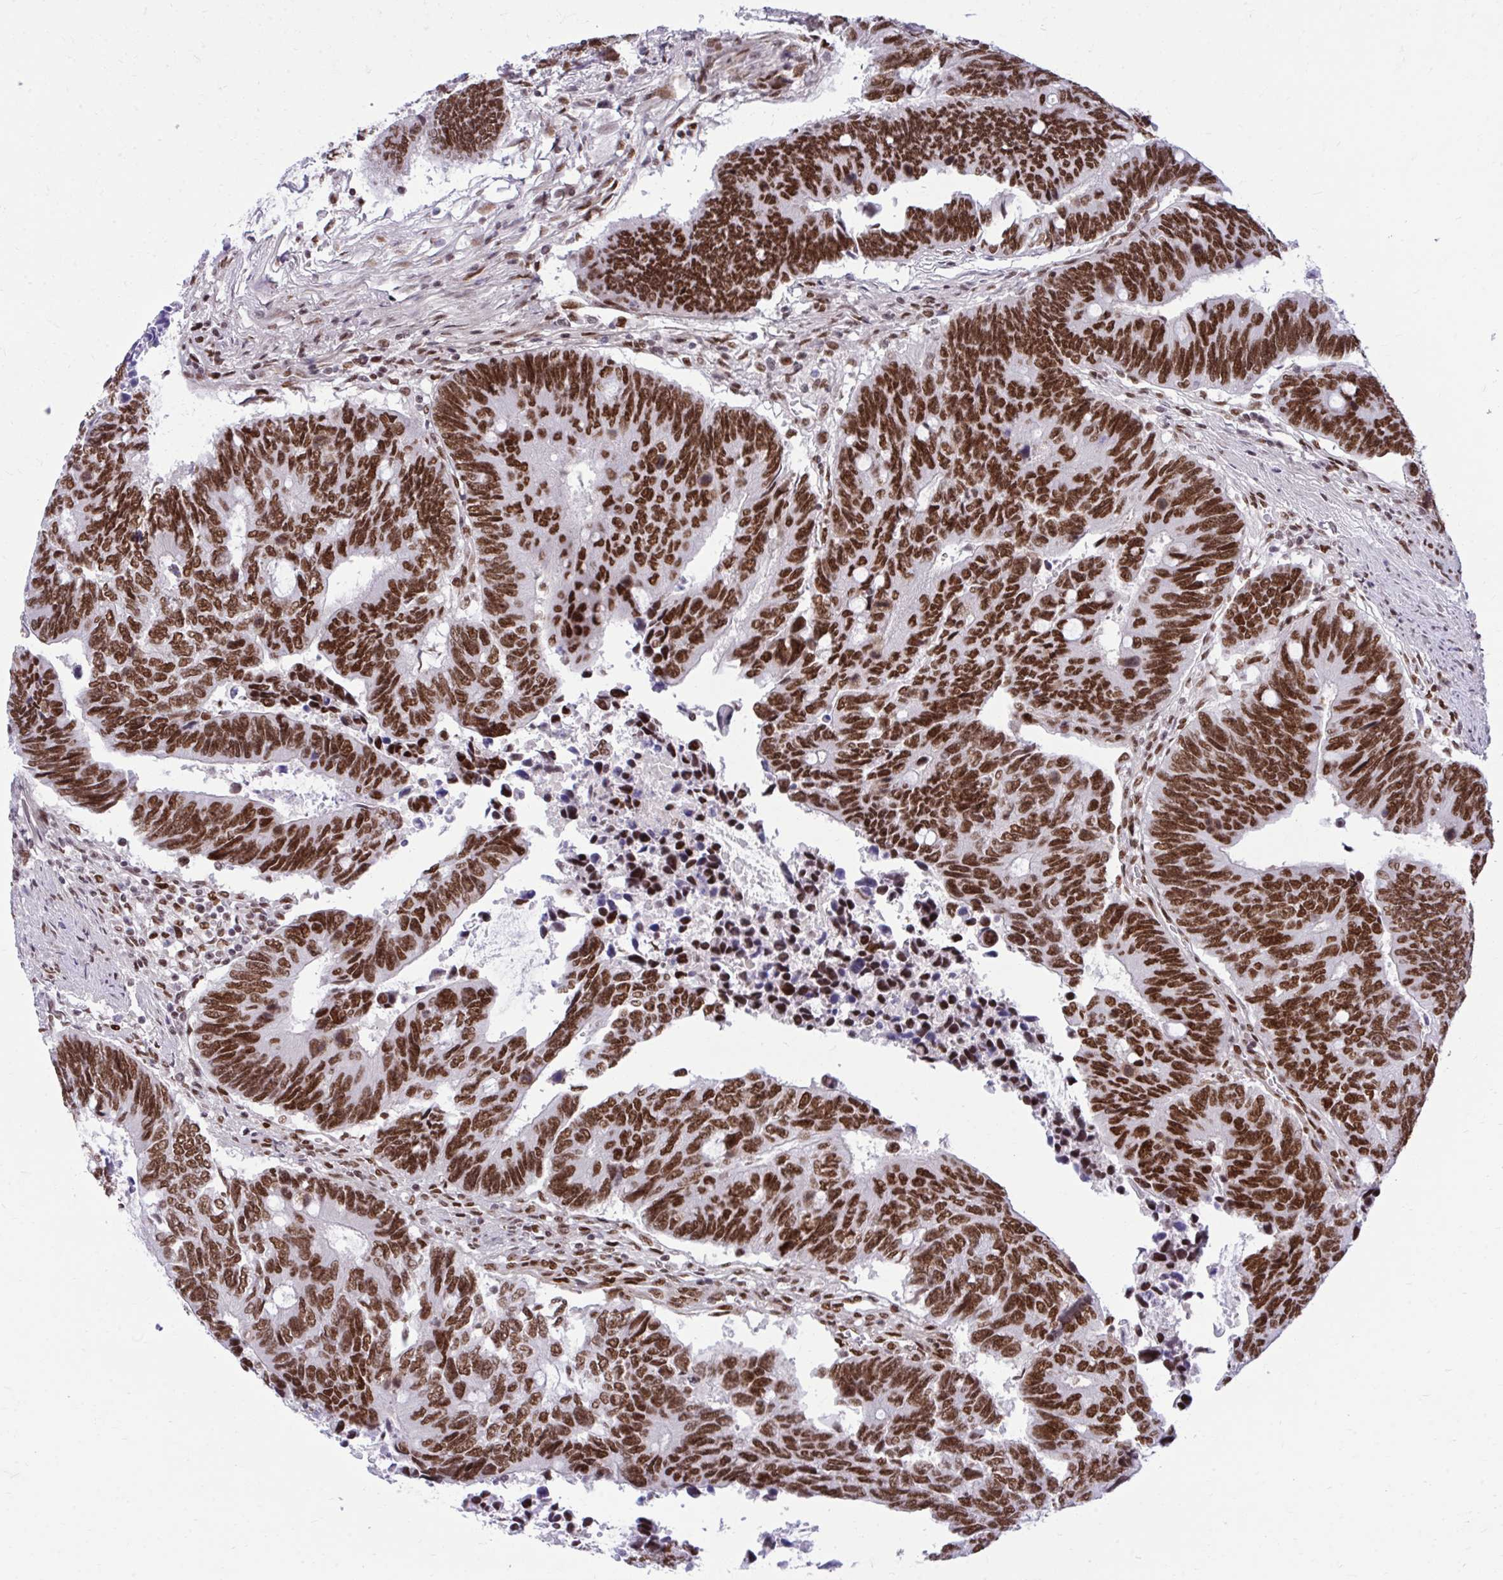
{"staining": {"intensity": "strong", "quantity": ">75%", "location": "nuclear"}, "tissue": "colorectal cancer", "cell_type": "Tumor cells", "image_type": "cancer", "snomed": [{"axis": "morphology", "description": "Adenocarcinoma, NOS"}, {"axis": "topography", "description": "Colon"}], "caption": "Protein staining reveals strong nuclear positivity in about >75% of tumor cells in colorectal cancer (adenocarcinoma).", "gene": "CDYL", "patient": {"sex": "male", "age": 87}}